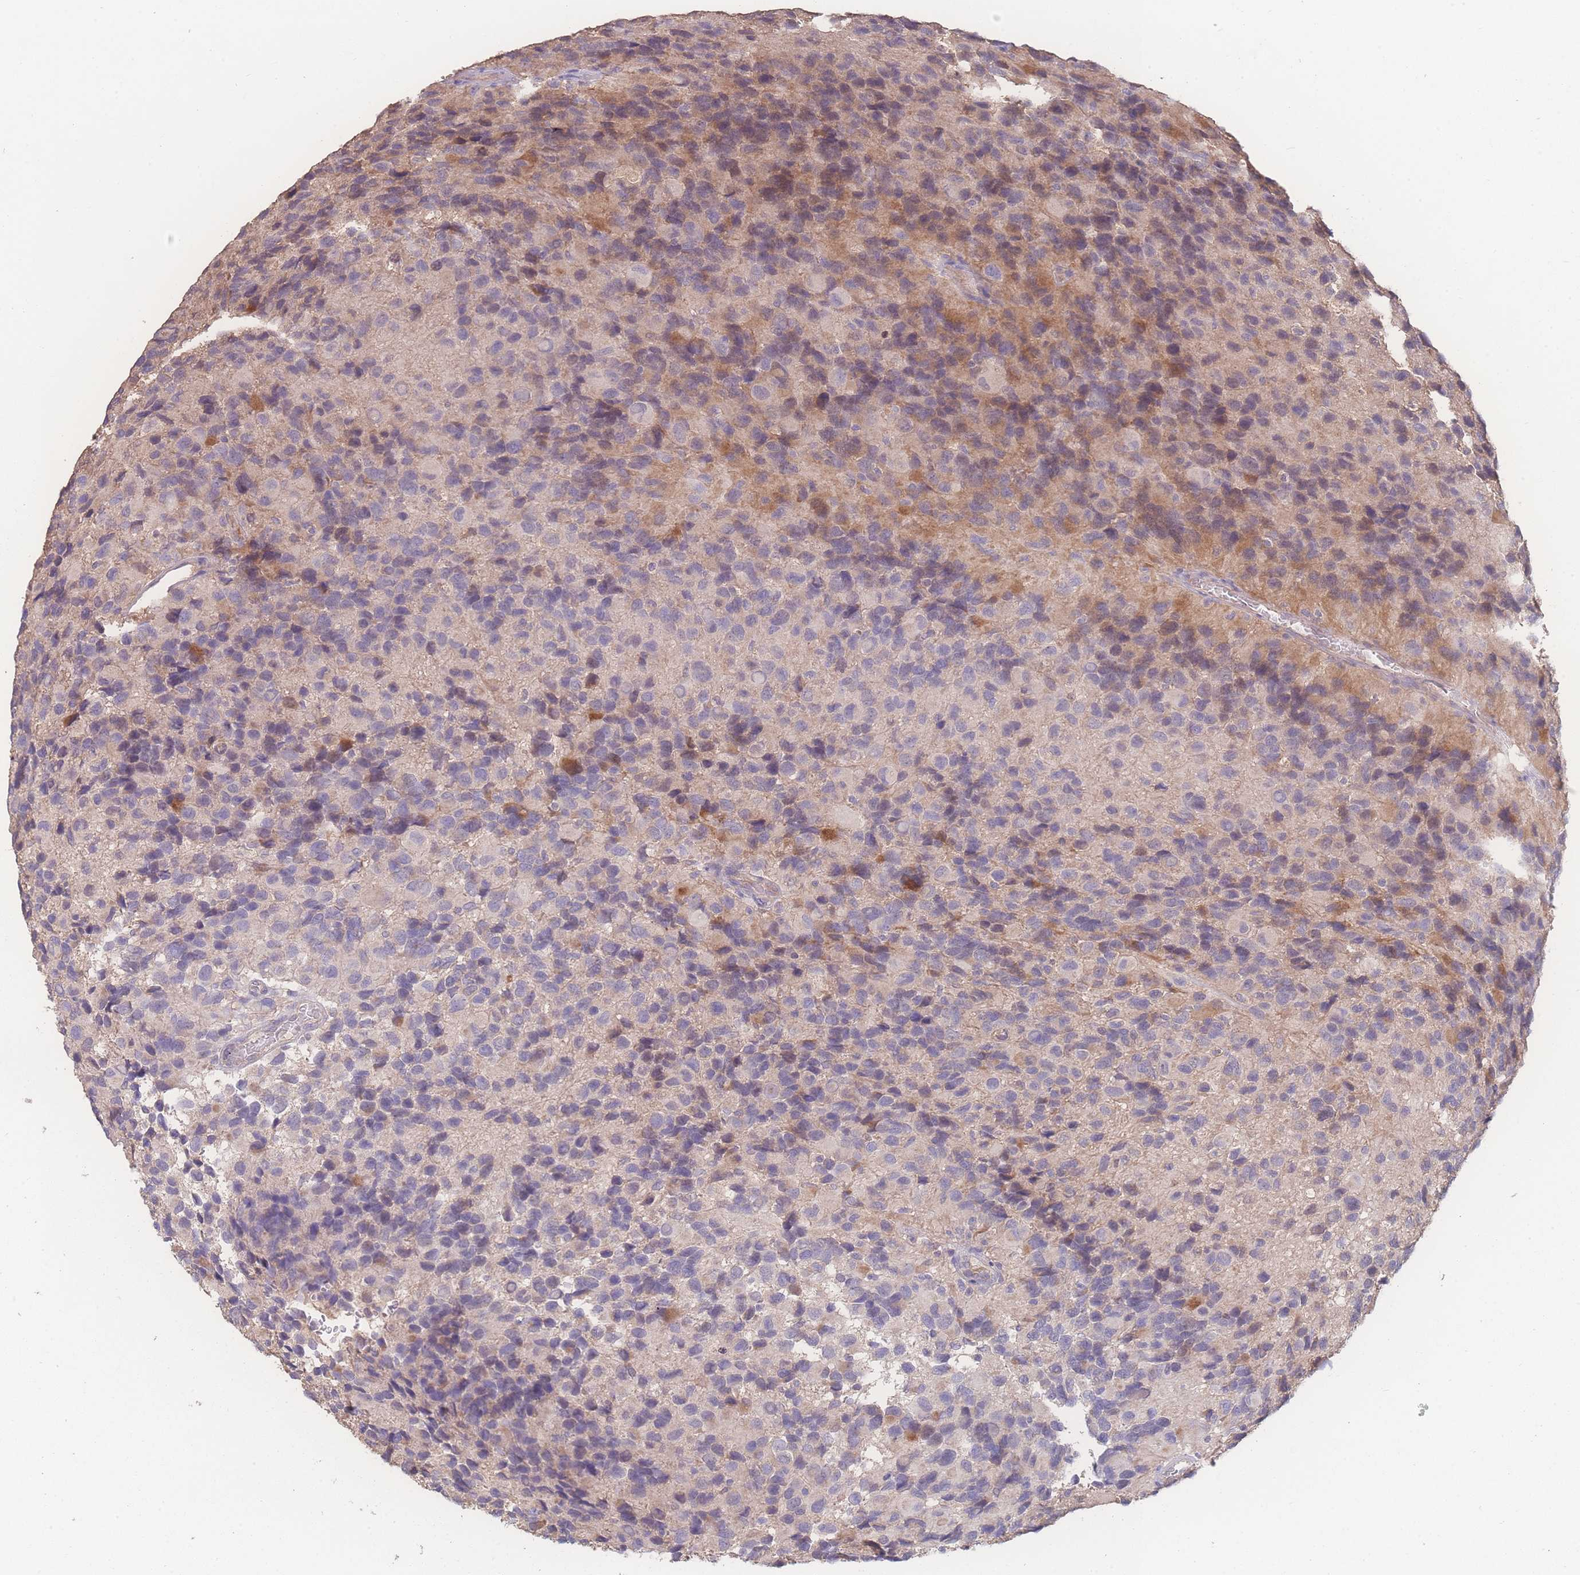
{"staining": {"intensity": "negative", "quantity": "none", "location": "none"}, "tissue": "glioma", "cell_type": "Tumor cells", "image_type": "cancer", "snomed": [{"axis": "morphology", "description": "Glioma, malignant, High grade"}, {"axis": "topography", "description": "Brain"}], "caption": "This is an immunohistochemistry image of human glioma. There is no expression in tumor cells.", "gene": "GIPR", "patient": {"sex": "male", "age": 77}}